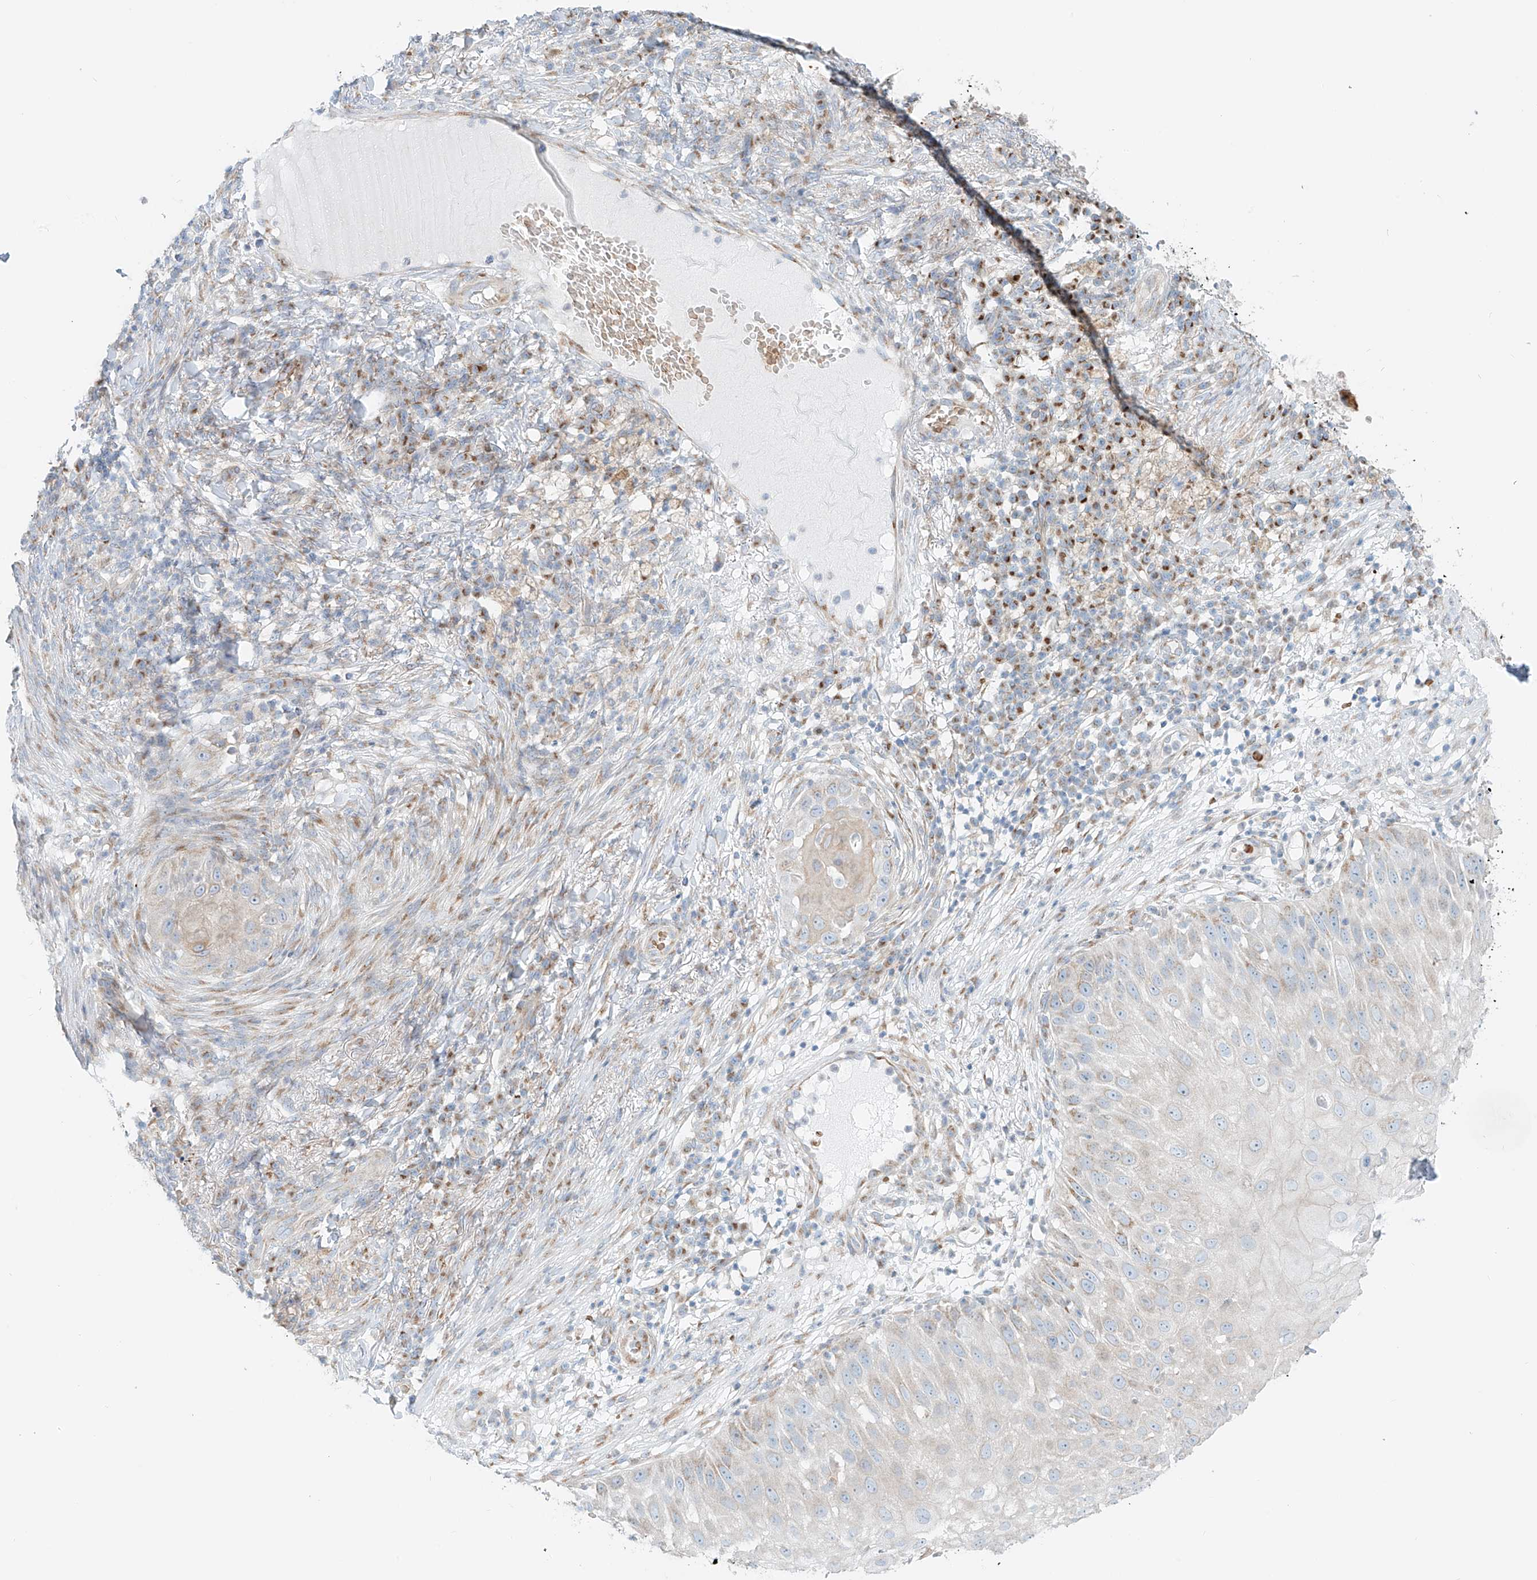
{"staining": {"intensity": "moderate", "quantity": "25%-75%", "location": "cytoplasmic/membranous"}, "tissue": "skin cancer", "cell_type": "Tumor cells", "image_type": "cancer", "snomed": [{"axis": "morphology", "description": "Squamous cell carcinoma, NOS"}, {"axis": "topography", "description": "Skin"}], "caption": "This histopathology image exhibits immunohistochemistry staining of human skin cancer, with medium moderate cytoplasmic/membranous expression in about 25%-75% of tumor cells.", "gene": "EIPR1", "patient": {"sex": "female", "age": 44}}